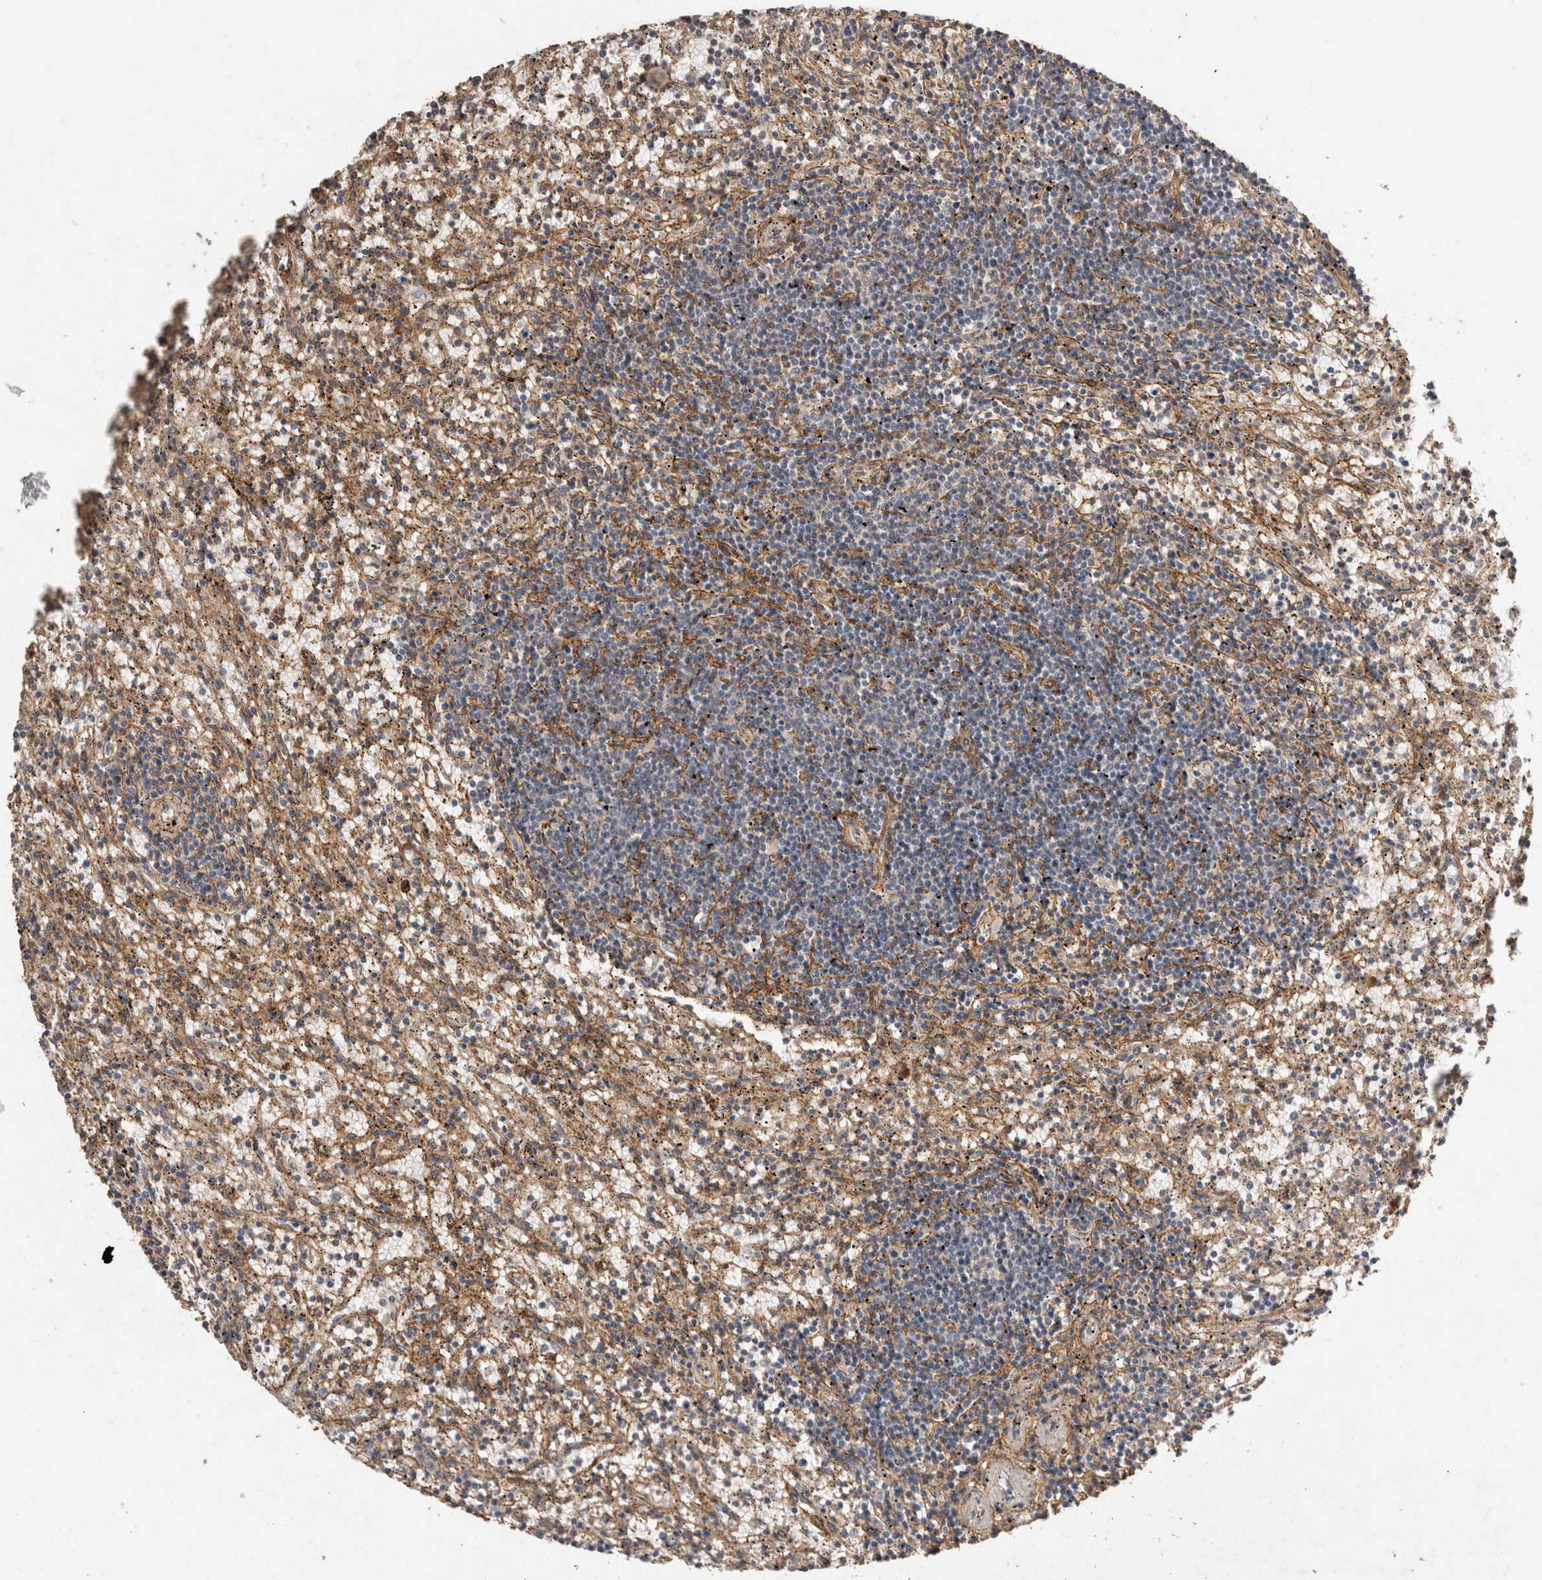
{"staining": {"intensity": "negative", "quantity": "none", "location": "none"}, "tissue": "lymphoma", "cell_type": "Tumor cells", "image_type": "cancer", "snomed": [{"axis": "morphology", "description": "Malignant lymphoma, non-Hodgkin's type, Low grade"}, {"axis": "topography", "description": "Spleen"}], "caption": "The photomicrograph exhibits no staining of tumor cells in lymphoma.", "gene": "C1QTNF5", "patient": {"sex": "male", "age": 76}}